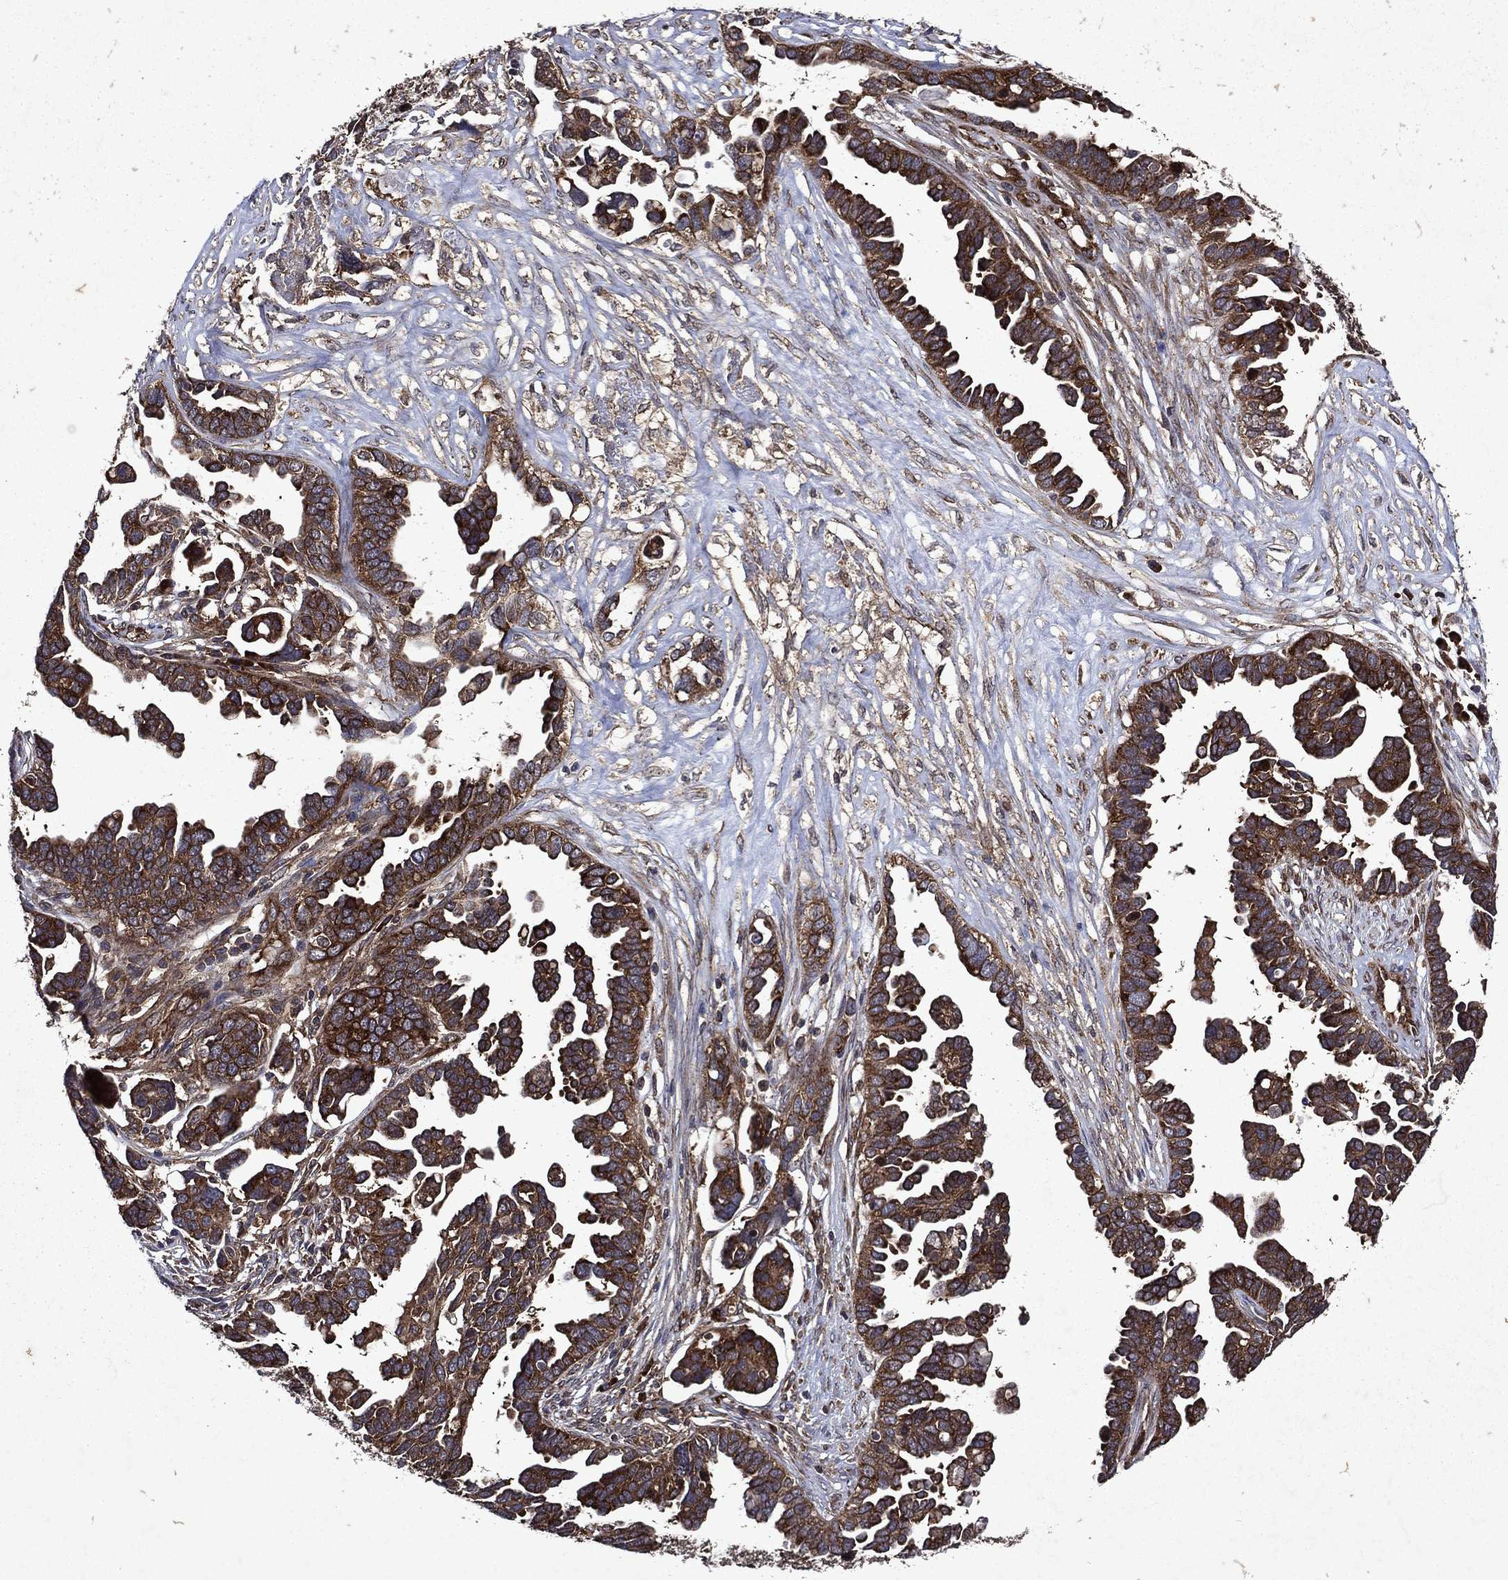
{"staining": {"intensity": "strong", "quantity": ">75%", "location": "cytoplasmic/membranous"}, "tissue": "ovarian cancer", "cell_type": "Tumor cells", "image_type": "cancer", "snomed": [{"axis": "morphology", "description": "Cystadenocarcinoma, serous, NOS"}, {"axis": "topography", "description": "Ovary"}], "caption": "Strong cytoplasmic/membranous expression for a protein is identified in approximately >75% of tumor cells of ovarian cancer using immunohistochemistry (IHC).", "gene": "EIF2B4", "patient": {"sex": "female", "age": 54}}